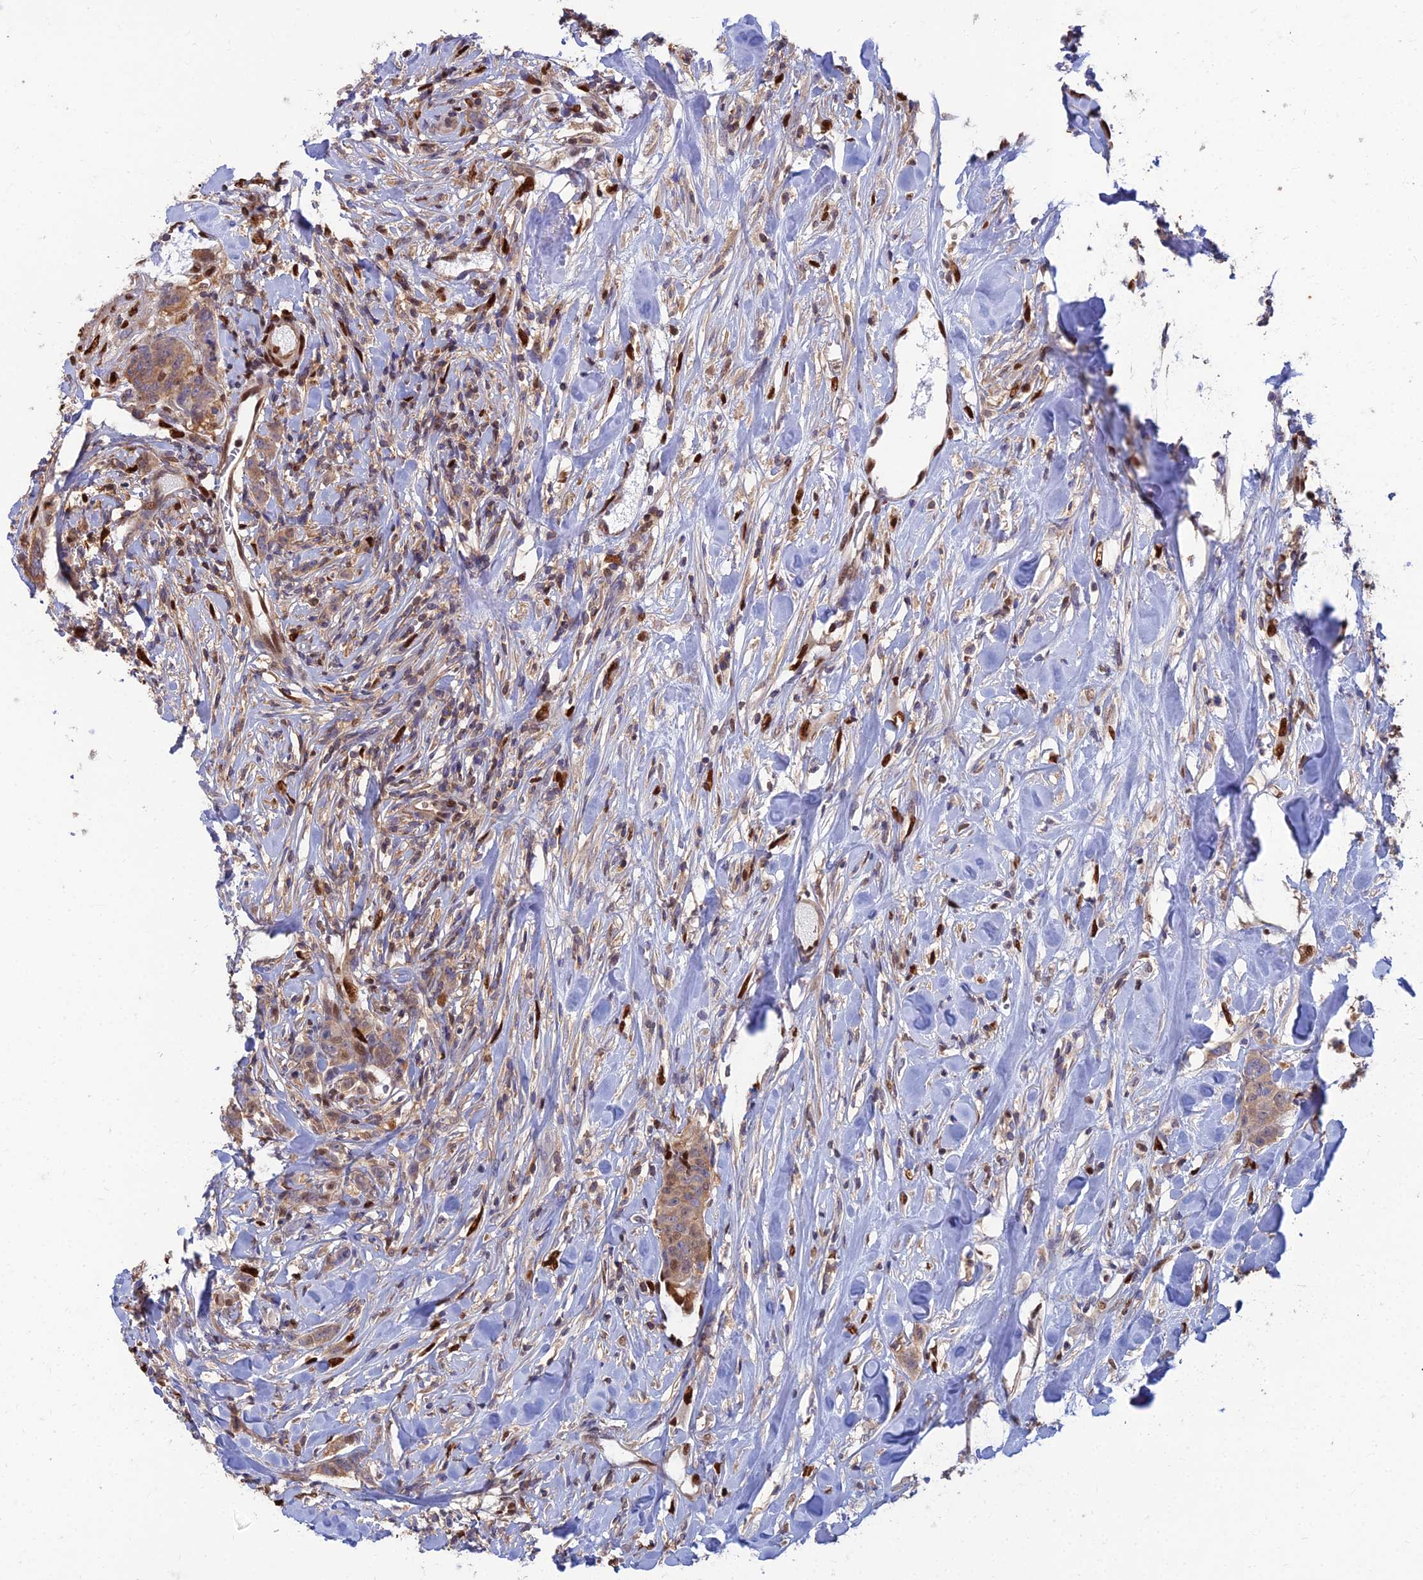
{"staining": {"intensity": "moderate", "quantity": "25%-75%", "location": "cytoplasmic/membranous,nuclear"}, "tissue": "breast cancer", "cell_type": "Tumor cells", "image_type": "cancer", "snomed": [{"axis": "morphology", "description": "Duct carcinoma"}, {"axis": "topography", "description": "Breast"}], "caption": "Brown immunohistochemical staining in breast cancer (invasive ductal carcinoma) shows moderate cytoplasmic/membranous and nuclear staining in about 25%-75% of tumor cells.", "gene": "DNPEP", "patient": {"sex": "female", "age": 40}}